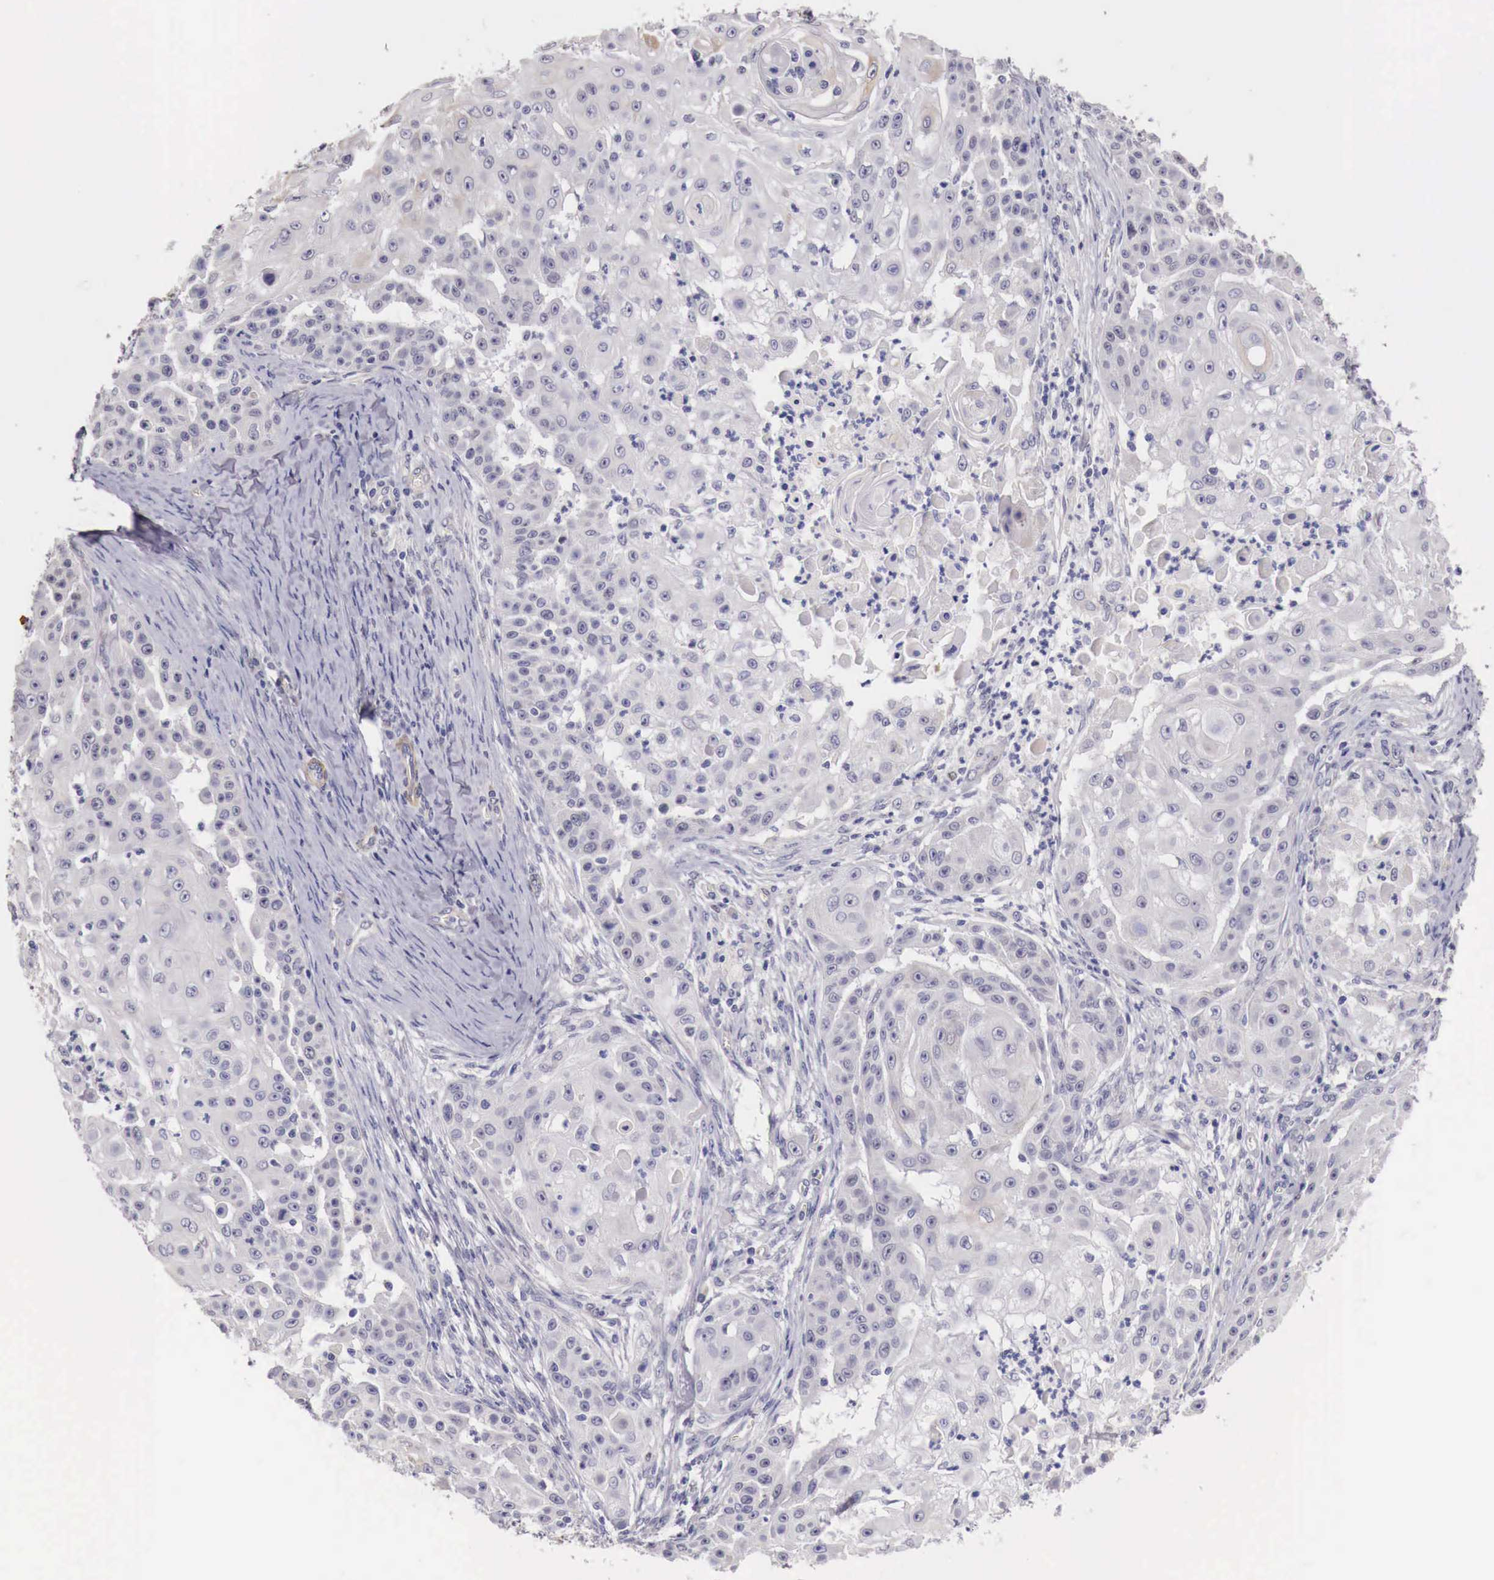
{"staining": {"intensity": "negative", "quantity": "none", "location": "none"}, "tissue": "skin cancer", "cell_type": "Tumor cells", "image_type": "cancer", "snomed": [{"axis": "morphology", "description": "Squamous cell carcinoma, NOS"}, {"axis": "topography", "description": "Skin"}], "caption": "Tumor cells show no significant protein expression in skin cancer.", "gene": "ENOX2", "patient": {"sex": "female", "age": 57}}